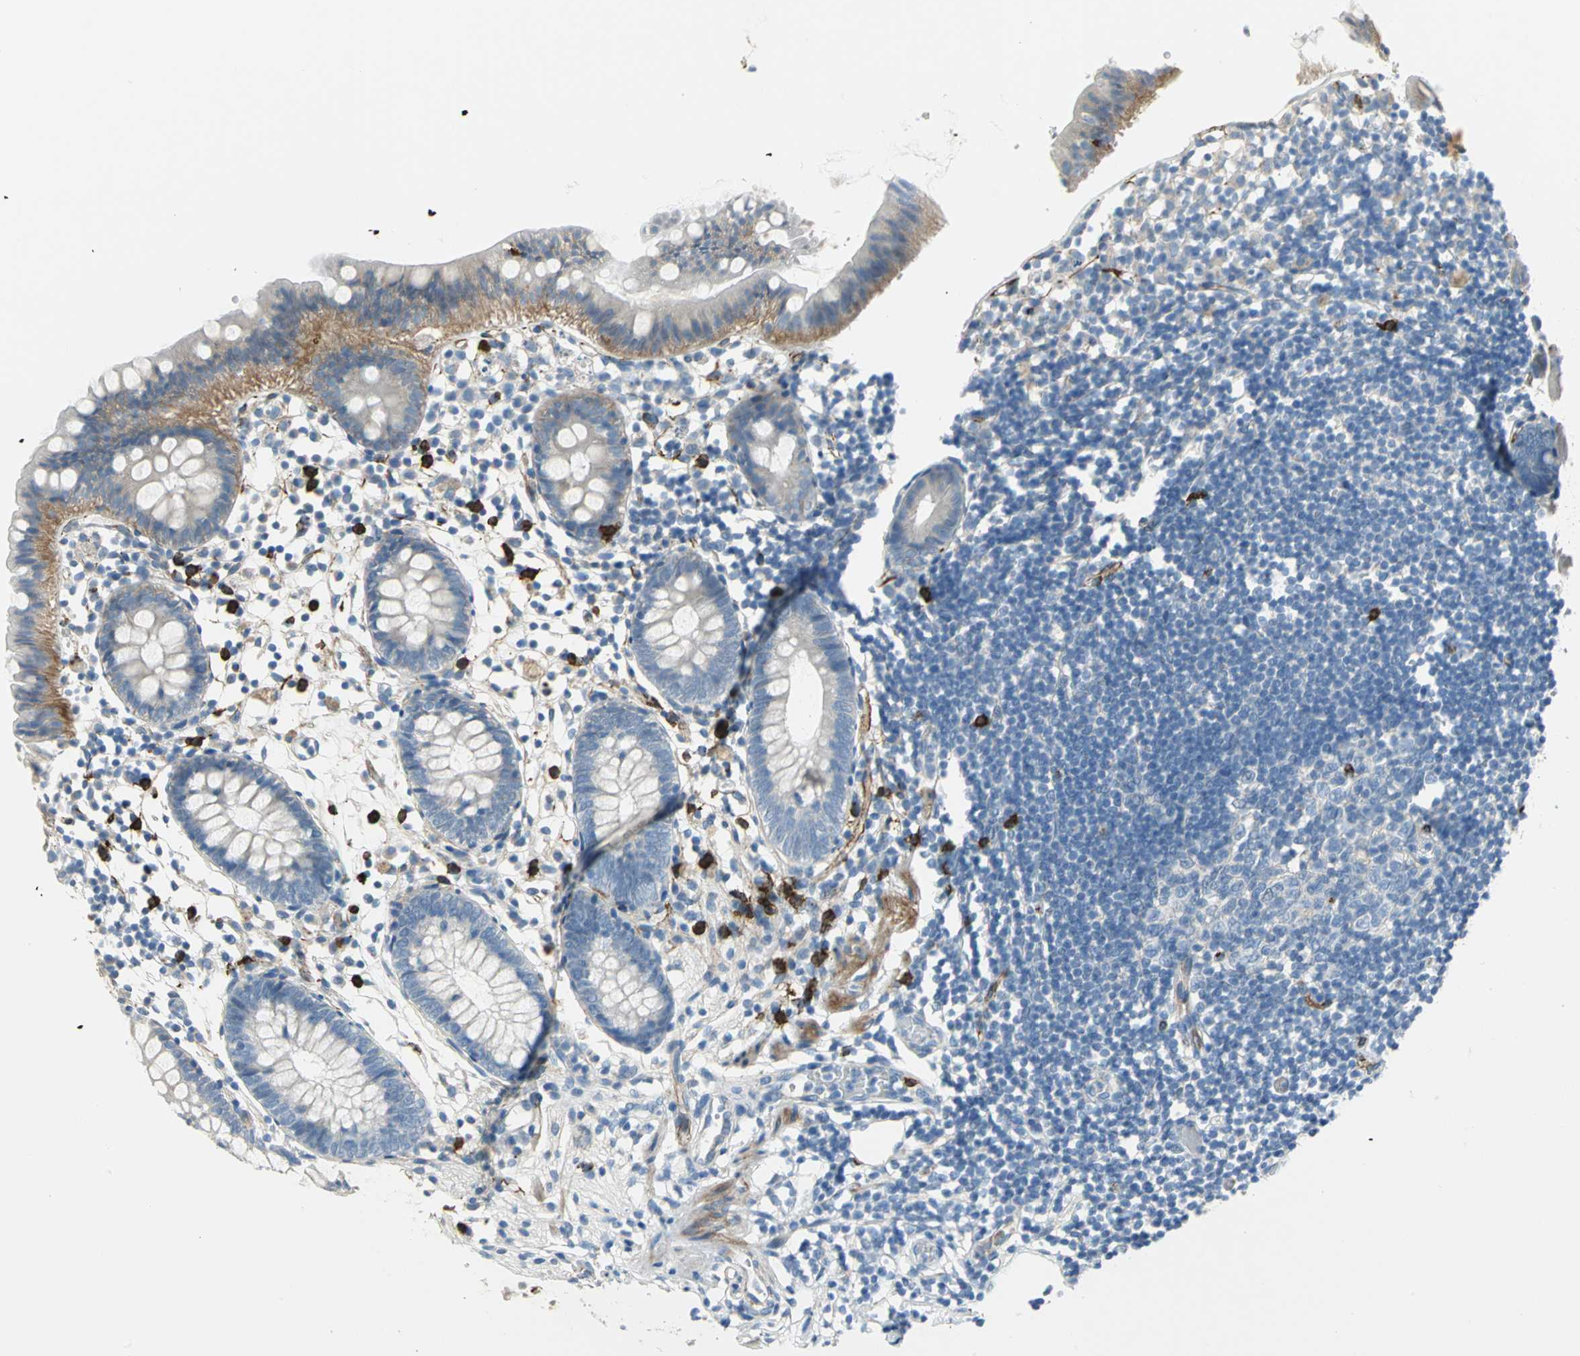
{"staining": {"intensity": "moderate", "quantity": "25%-75%", "location": "cytoplasmic/membranous"}, "tissue": "appendix", "cell_type": "Glandular cells", "image_type": "normal", "snomed": [{"axis": "morphology", "description": "Normal tissue, NOS"}, {"axis": "topography", "description": "Appendix"}], "caption": "Immunohistochemical staining of unremarkable human appendix reveals medium levels of moderate cytoplasmic/membranous expression in approximately 25%-75% of glandular cells. The staining was performed using DAB to visualize the protein expression in brown, while the nuclei were stained in blue with hematoxylin (Magnification: 20x).", "gene": "ALOX15", "patient": {"sex": "male", "age": 38}}